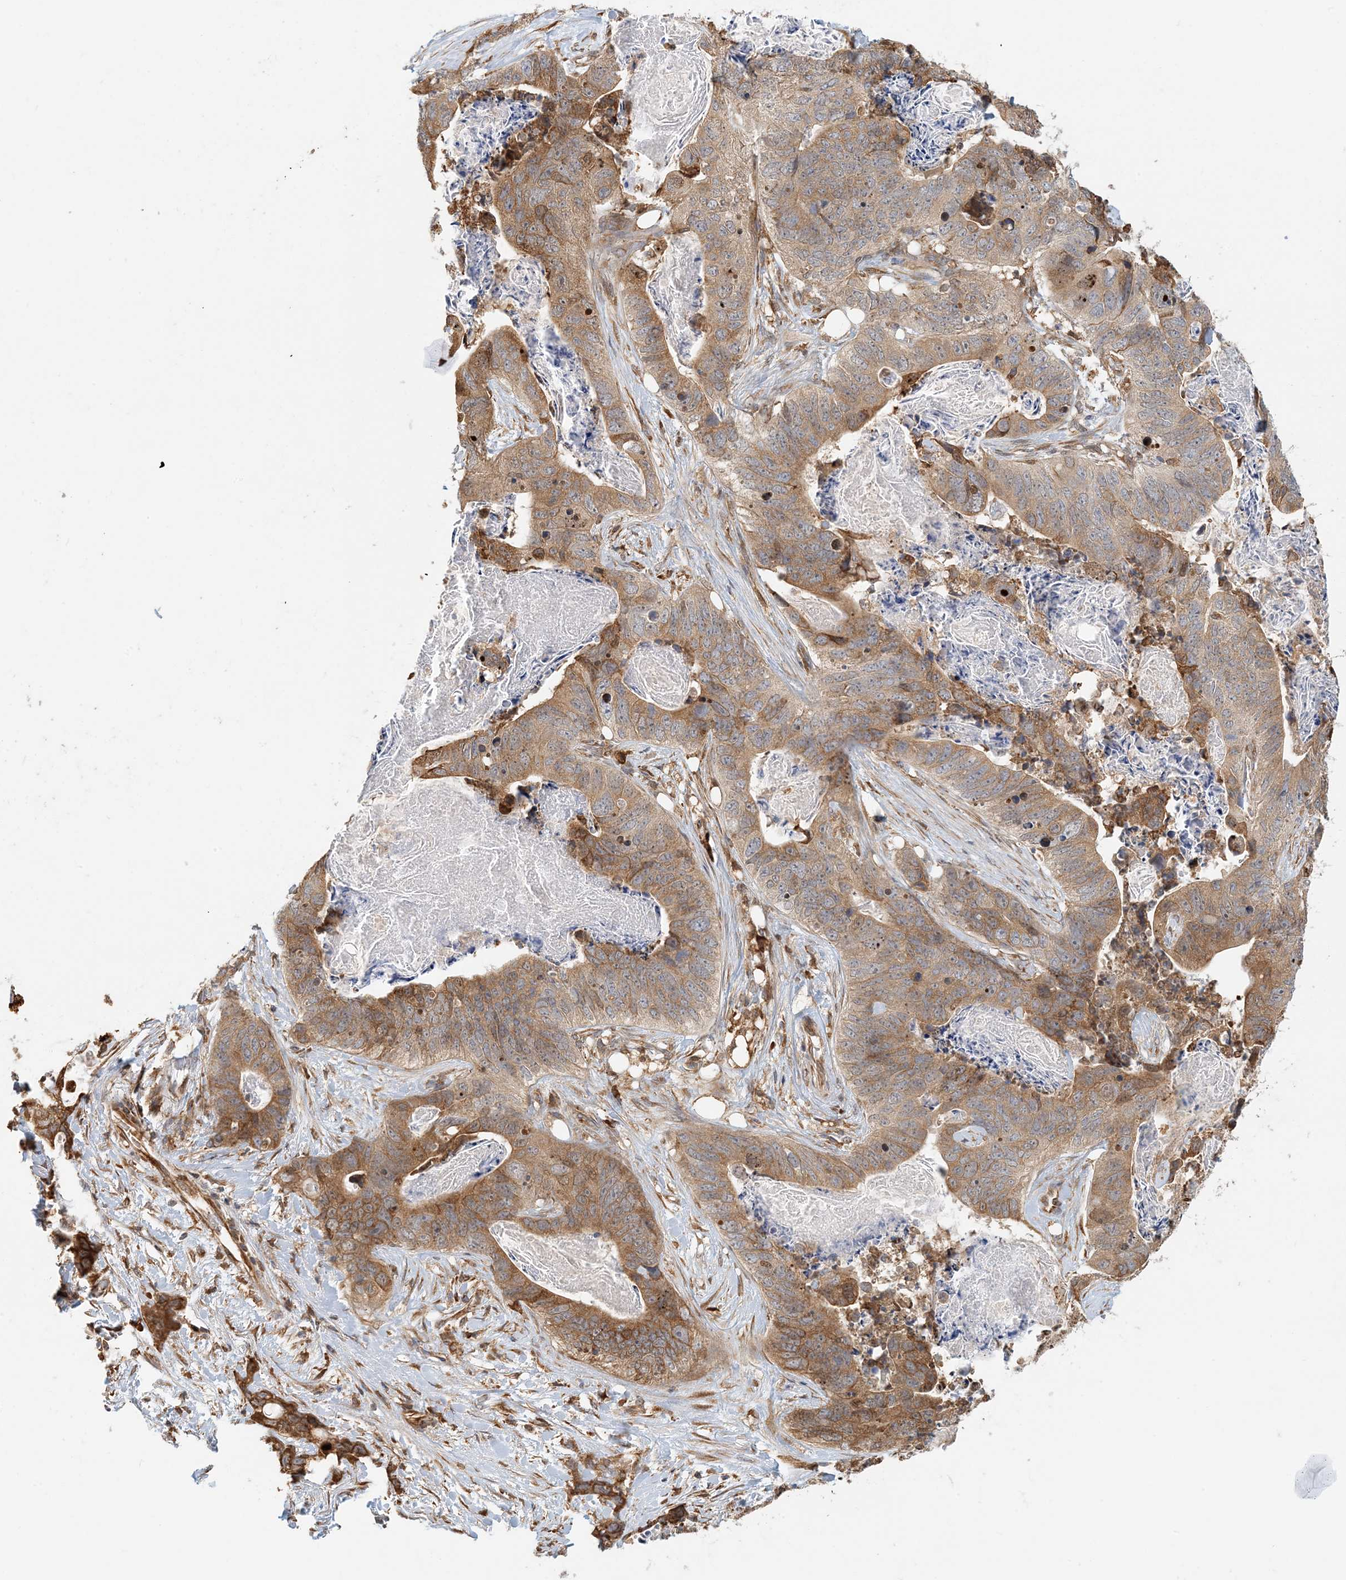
{"staining": {"intensity": "moderate", "quantity": ">75%", "location": "cytoplasmic/membranous"}, "tissue": "stomach cancer", "cell_type": "Tumor cells", "image_type": "cancer", "snomed": [{"axis": "morphology", "description": "Adenocarcinoma, NOS"}, {"axis": "topography", "description": "Stomach"}], "caption": "A micrograph of stomach adenocarcinoma stained for a protein displays moderate cytoplasmic/membranous brown staining in tumor cells.", "gene": "HNMT", "patient": {"sex": "female", "age": 89}}